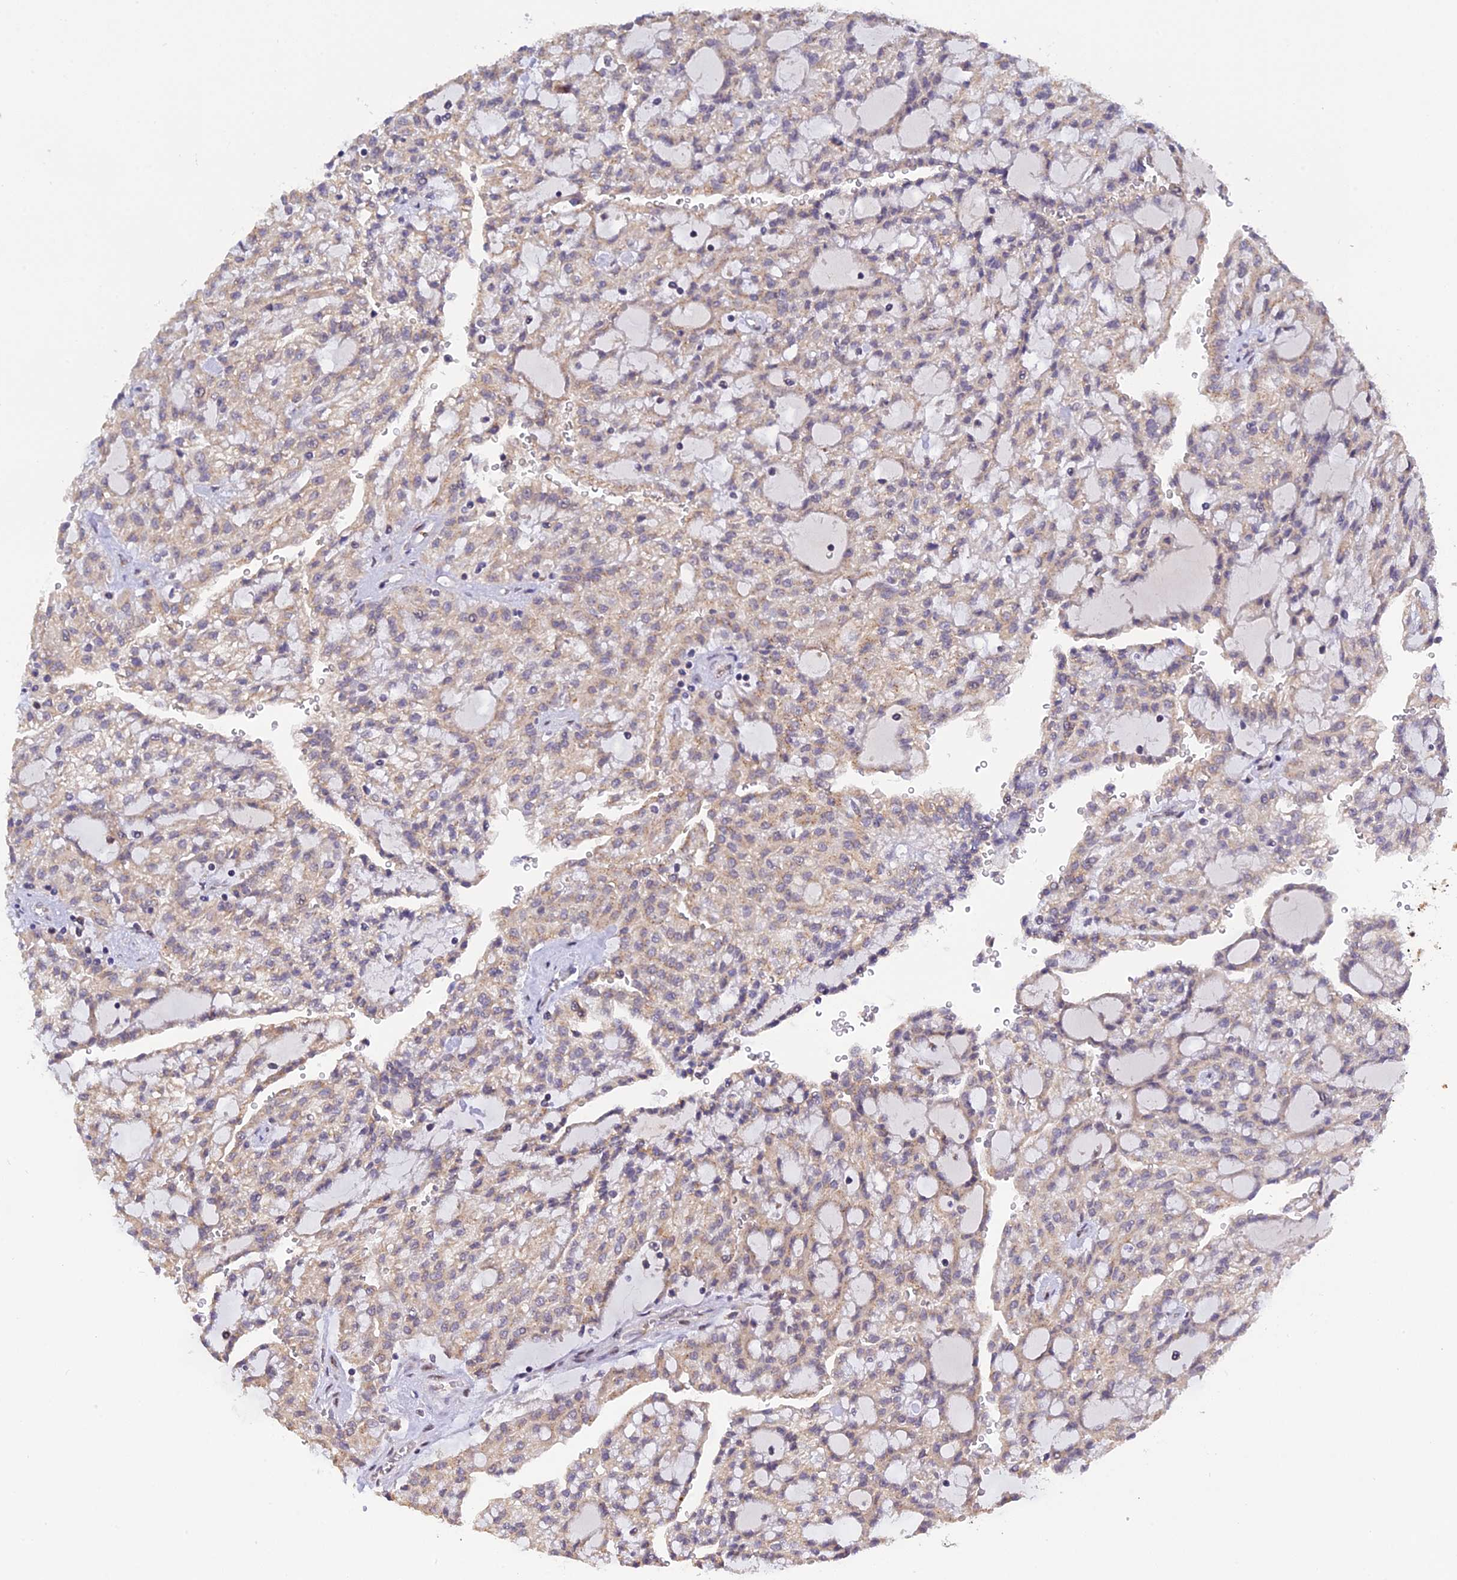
{"staining": {"intensity": "weak", "quantity": "25%-75%", "location": "cytoplasmic/membranous"}, "tissue": "renal cancer", "cell_type": "Tumor cells", "image_type": "cancer", "snomed": [{"axis": "morphology", "description": "Adenocarcinoma, NOS"}, {"axis": "topography", "description": "Kidney"}], "caption": "The photomicrograph reveals a brown stain indicating the presence of a protein in the cytoplasmic/membranous of tumor cells in renal cancer (adenocarcinoma).", "gene": "SNX17", "patient": {"sex": "male", "age": 63}}